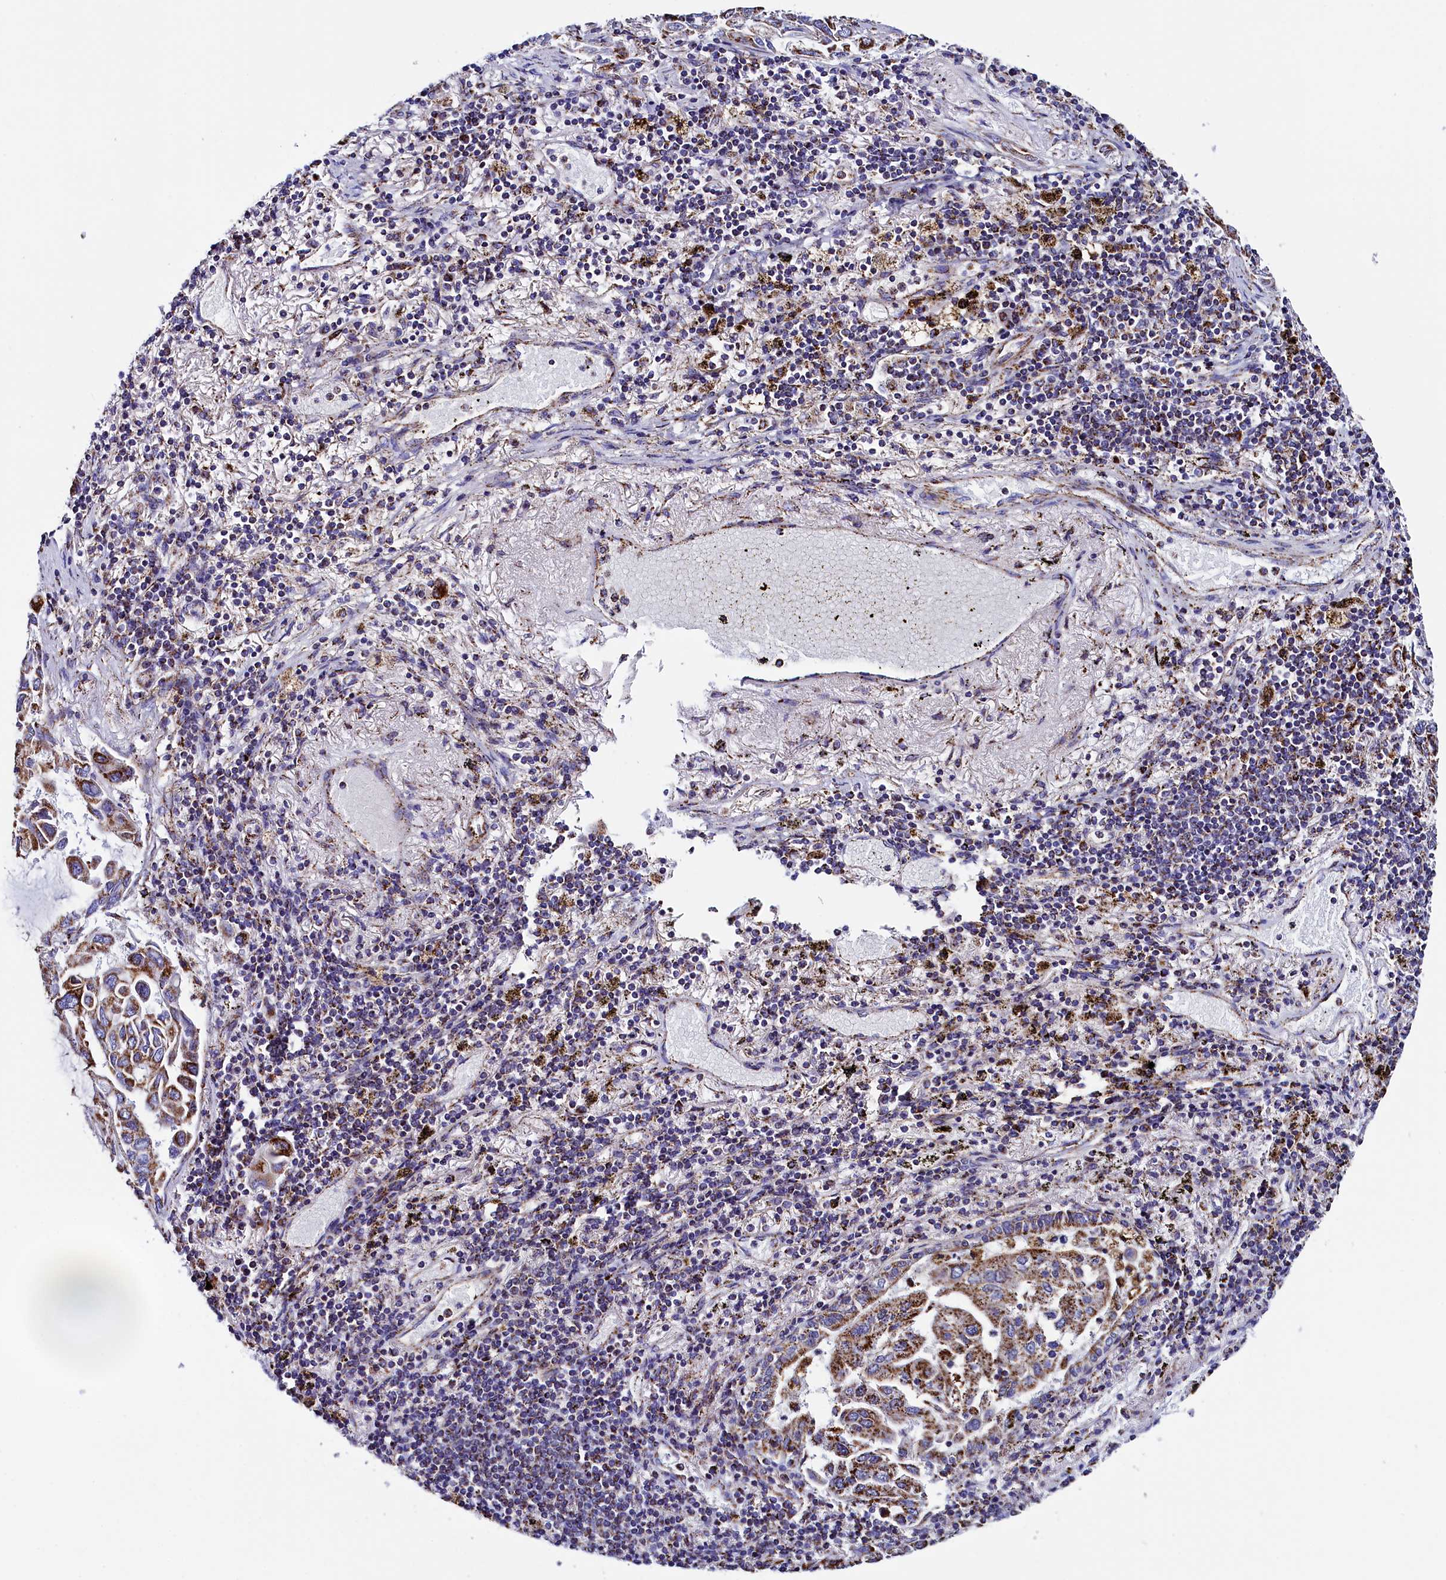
{"staining": {"intensity": "moderate", "quantity": ">75%", "location": "cytoplasmic/membranous"}, "tissue": "lung cancer", "cell_type": "Tumor cells", "image_type": "cancer", "snomed": [{"axis": "morphology", "description": "Adenocarcinoma, NOS"}, {"axis": "topography", "description": "Lung"}], "caption": "An image of adenocarcinoma (lung) stained for a protein demonstrates moderate cytoplasmic/membranous brown staining in tumor cells. (DAB IHC, brown staining for protein, blue staining for nuclei).", "gene": "SLC39A3", "patient": {"sex": "male", "age": 64}}